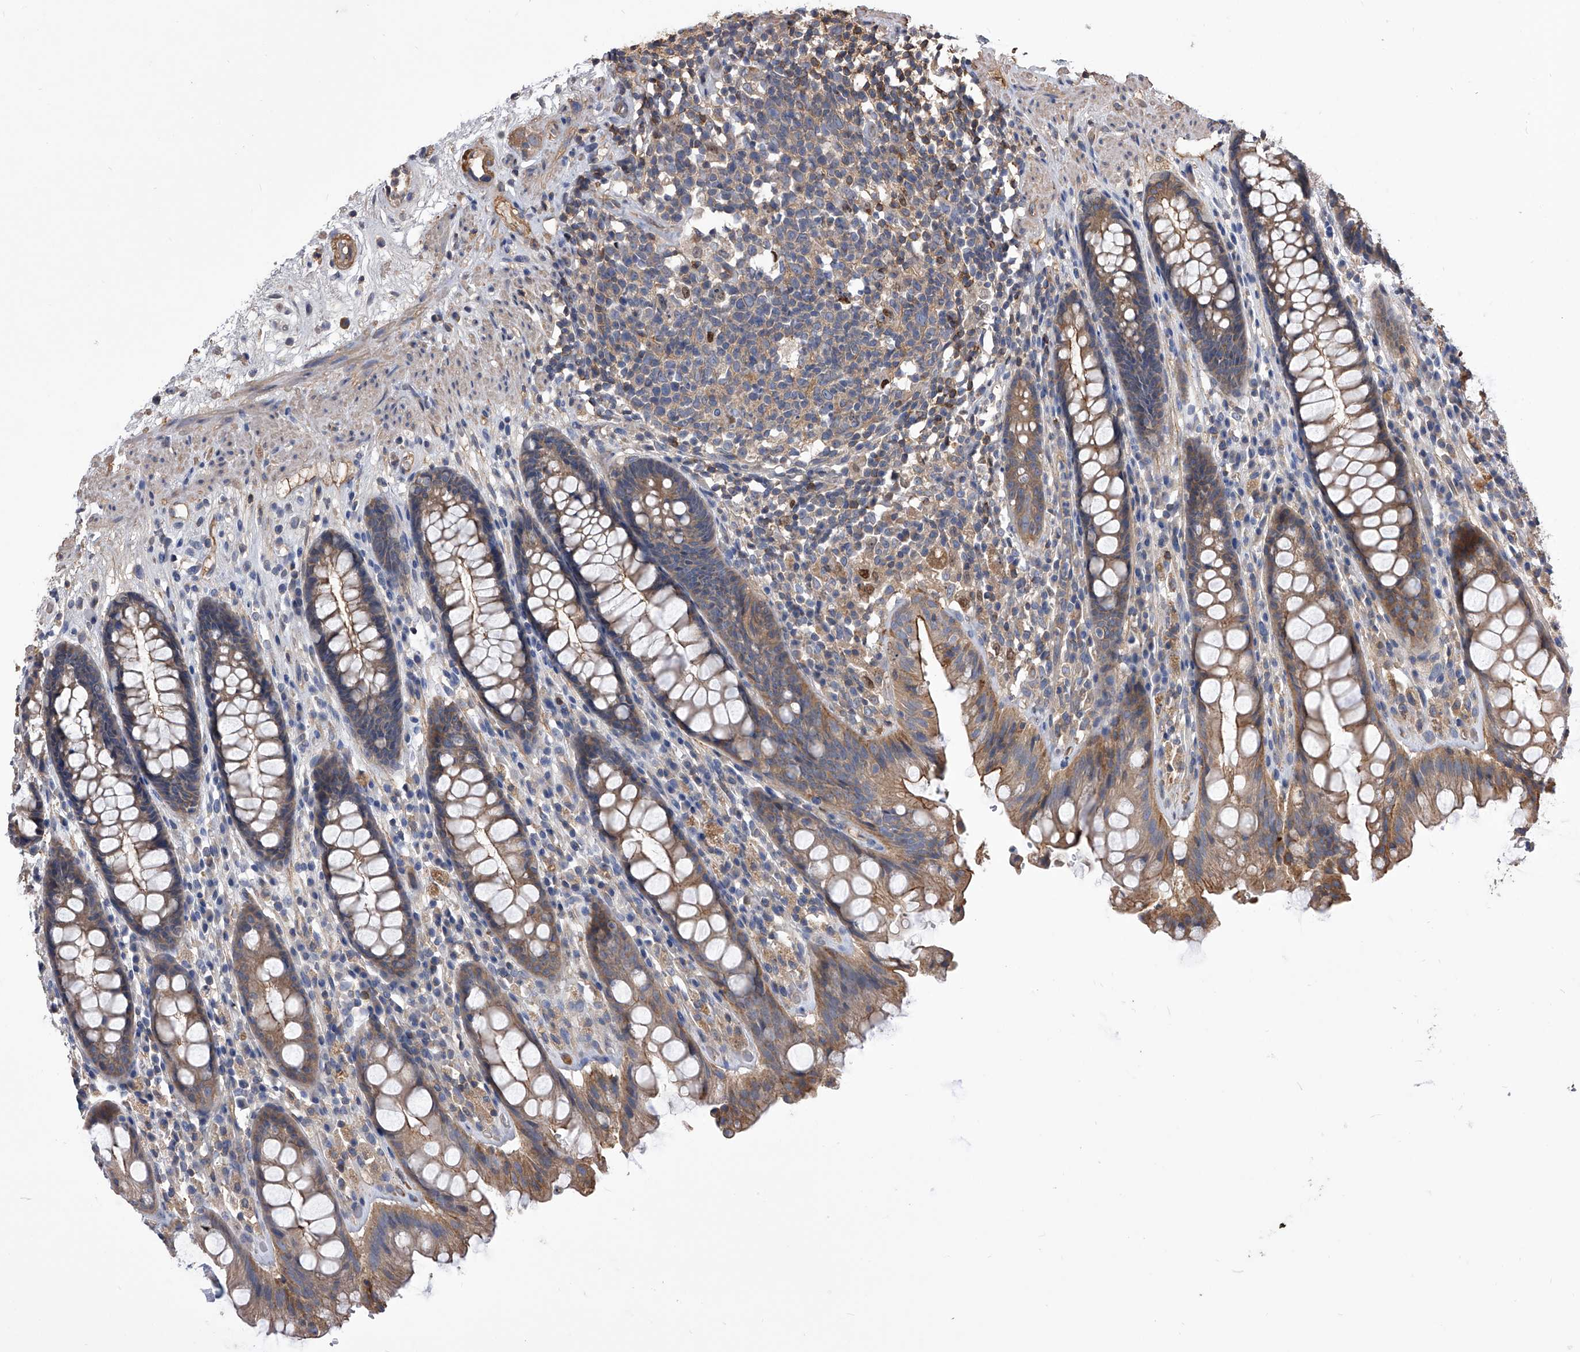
{"staining": {"intensity": "moderate", "quantity": ">75%", "location": "cytoplasmic/membranous"}, "tissue": "rectum", "cell_type": "Glandular cells", "image_type": "normal", "snomed": [{"axis": "morphology", "description": "Normal tissue, NOS"}, {"axis": "topography", "description": "Rectum"}], "caption": "Glandular cells show medium levels of moderate cytoplasmic/membranous staining in about >75% of cells in unremarkable human rectum.", "gene": "CUL7", "patient": {"sex": "male", "age": 64}}